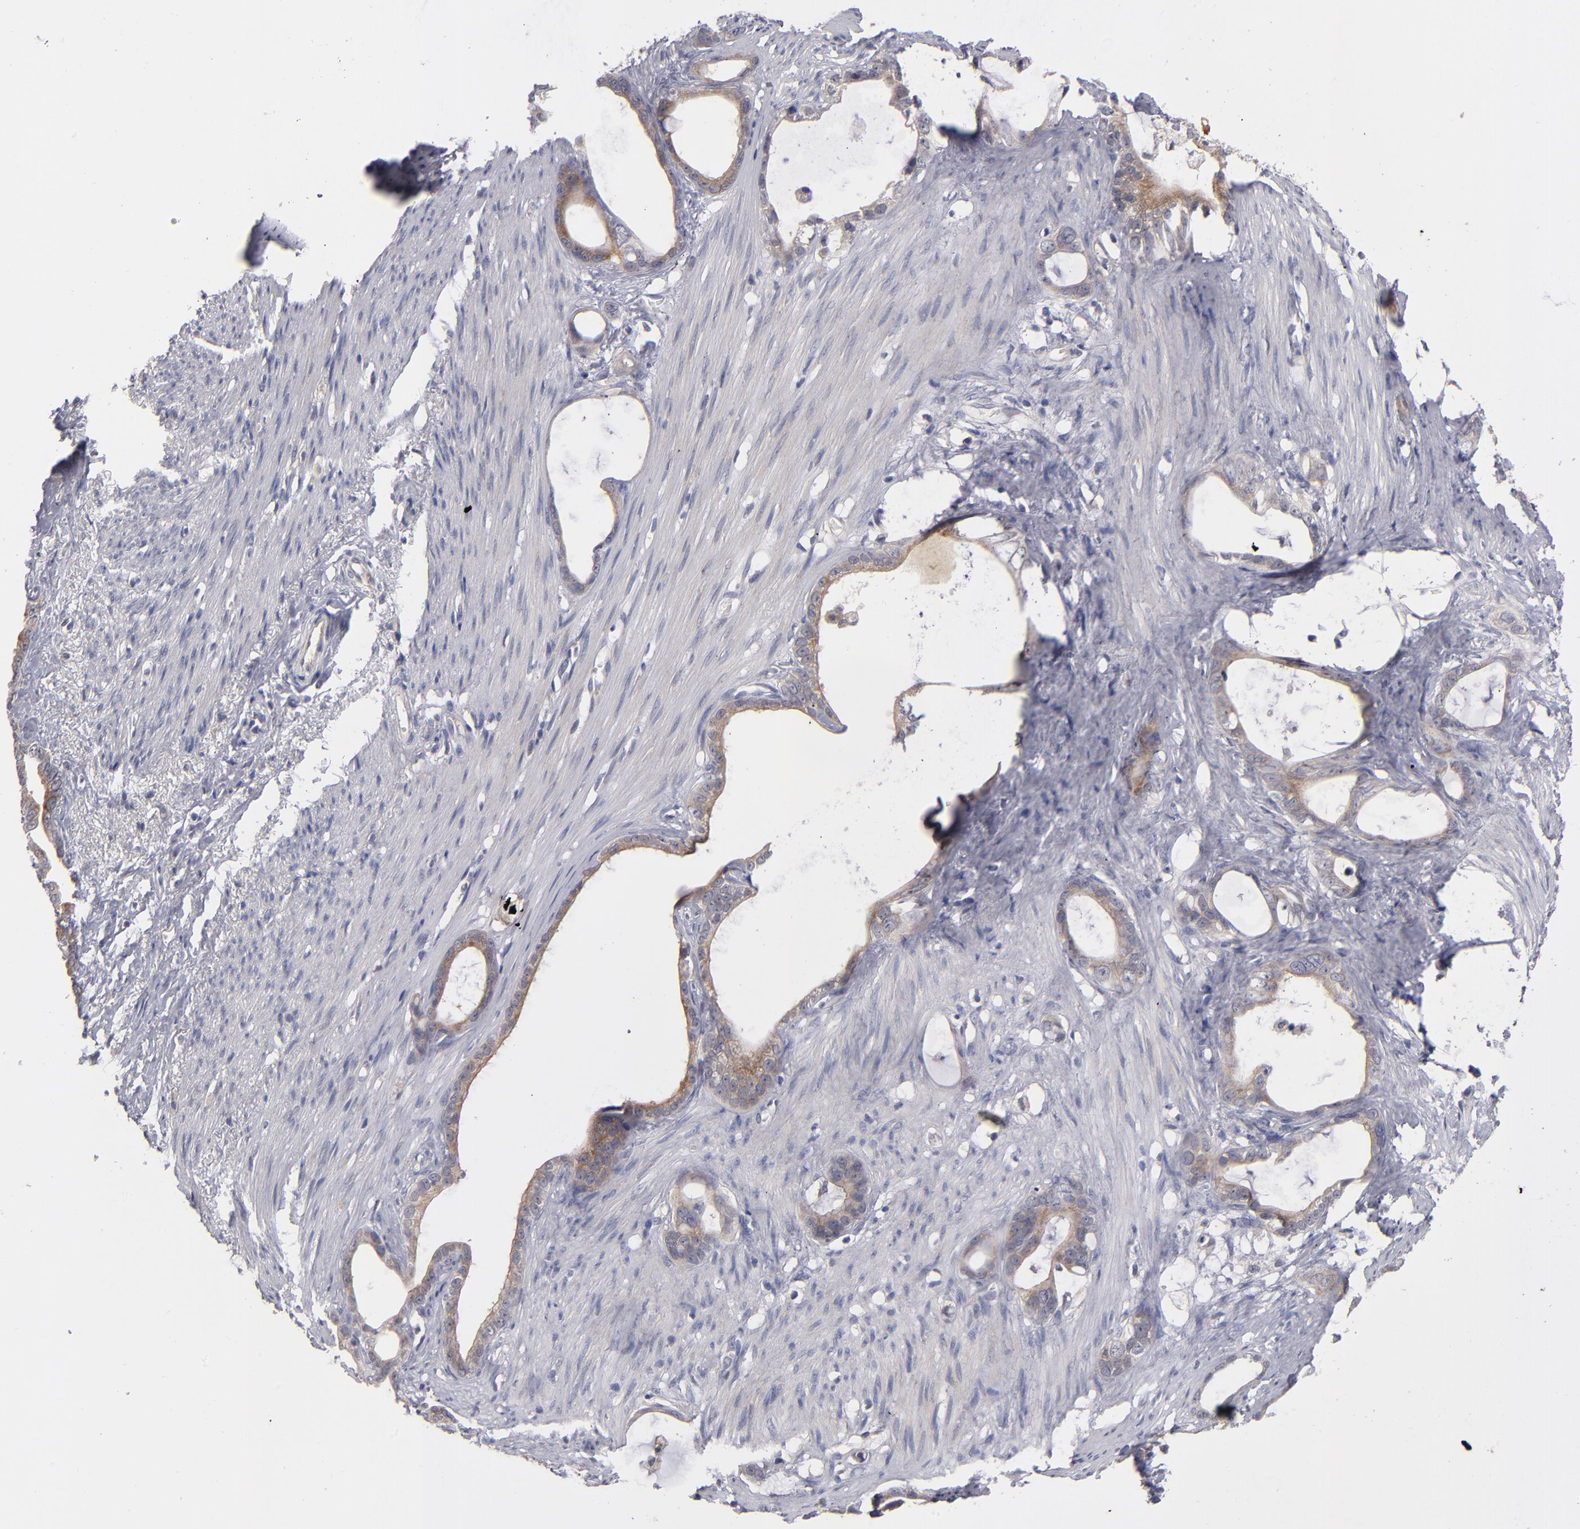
{"staining": {"intensity": "weak", "quantity": ">75%", "location": "cytoplasmic/membranous"}, "tissue": "stomach cancer", "cell_type": "Tumor cells", "image_type": "cancer", "snomed": [{"axis": "morphology", "description": "Adenocarcinoma, NOS"}, {"axis": "topography", "description": "Stomach"}], "caption": "A brown stain highlights weak cytoplasmic/membranous positivity of a protein in human stomach cancer tumor cells. Using DAB (3,3'-diaminobenzidine) (brown) and hematoxylin (blue) stains, captured at high magnification using brightfield microscopy.", "gene": "EXD2", "patient": {"sex": "female", "age": 75}}